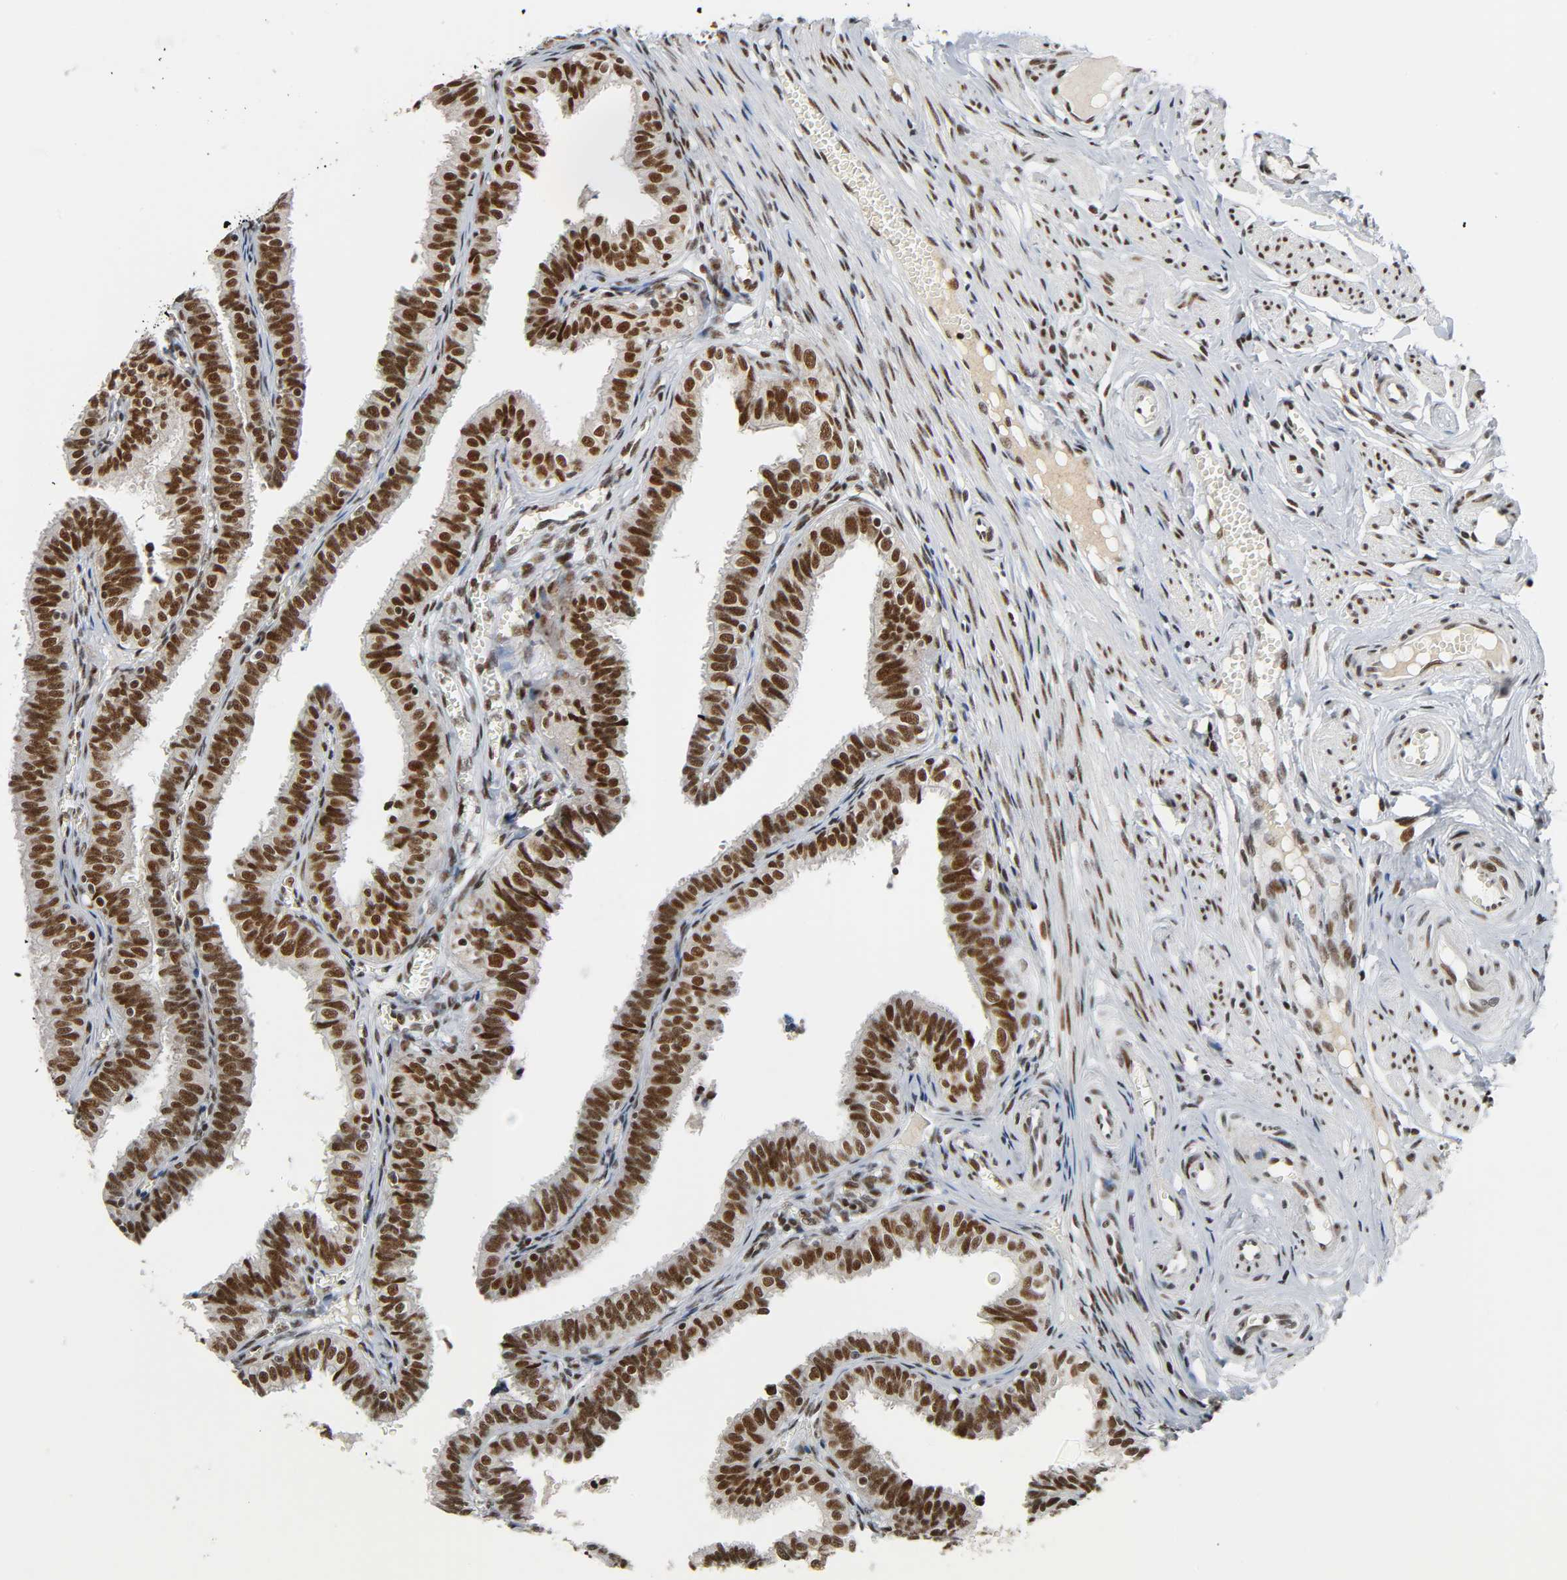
{"staining": {"intensity": "strong", "quantity": ">75%", "location": "nuclear"}, "tissue": "fallopian tube", "cell_type": "Glandular cells", "image_type": "normal", "snomed": [{"axis": "morphology", "description": "Normal tissue, NOS"}, {"axis": "topography", "description": "Fallopian tube"}], "caption": "This photomicrograph demonstrates unremarkable fallopian tube stained with IHC to label a protein in brown. The nuclear of glandular cells show strong positivity for the protein. Nuclei are counter-stained blue.", "gene": "CDK9", "patient": {"sex": "female", "age": 46}}